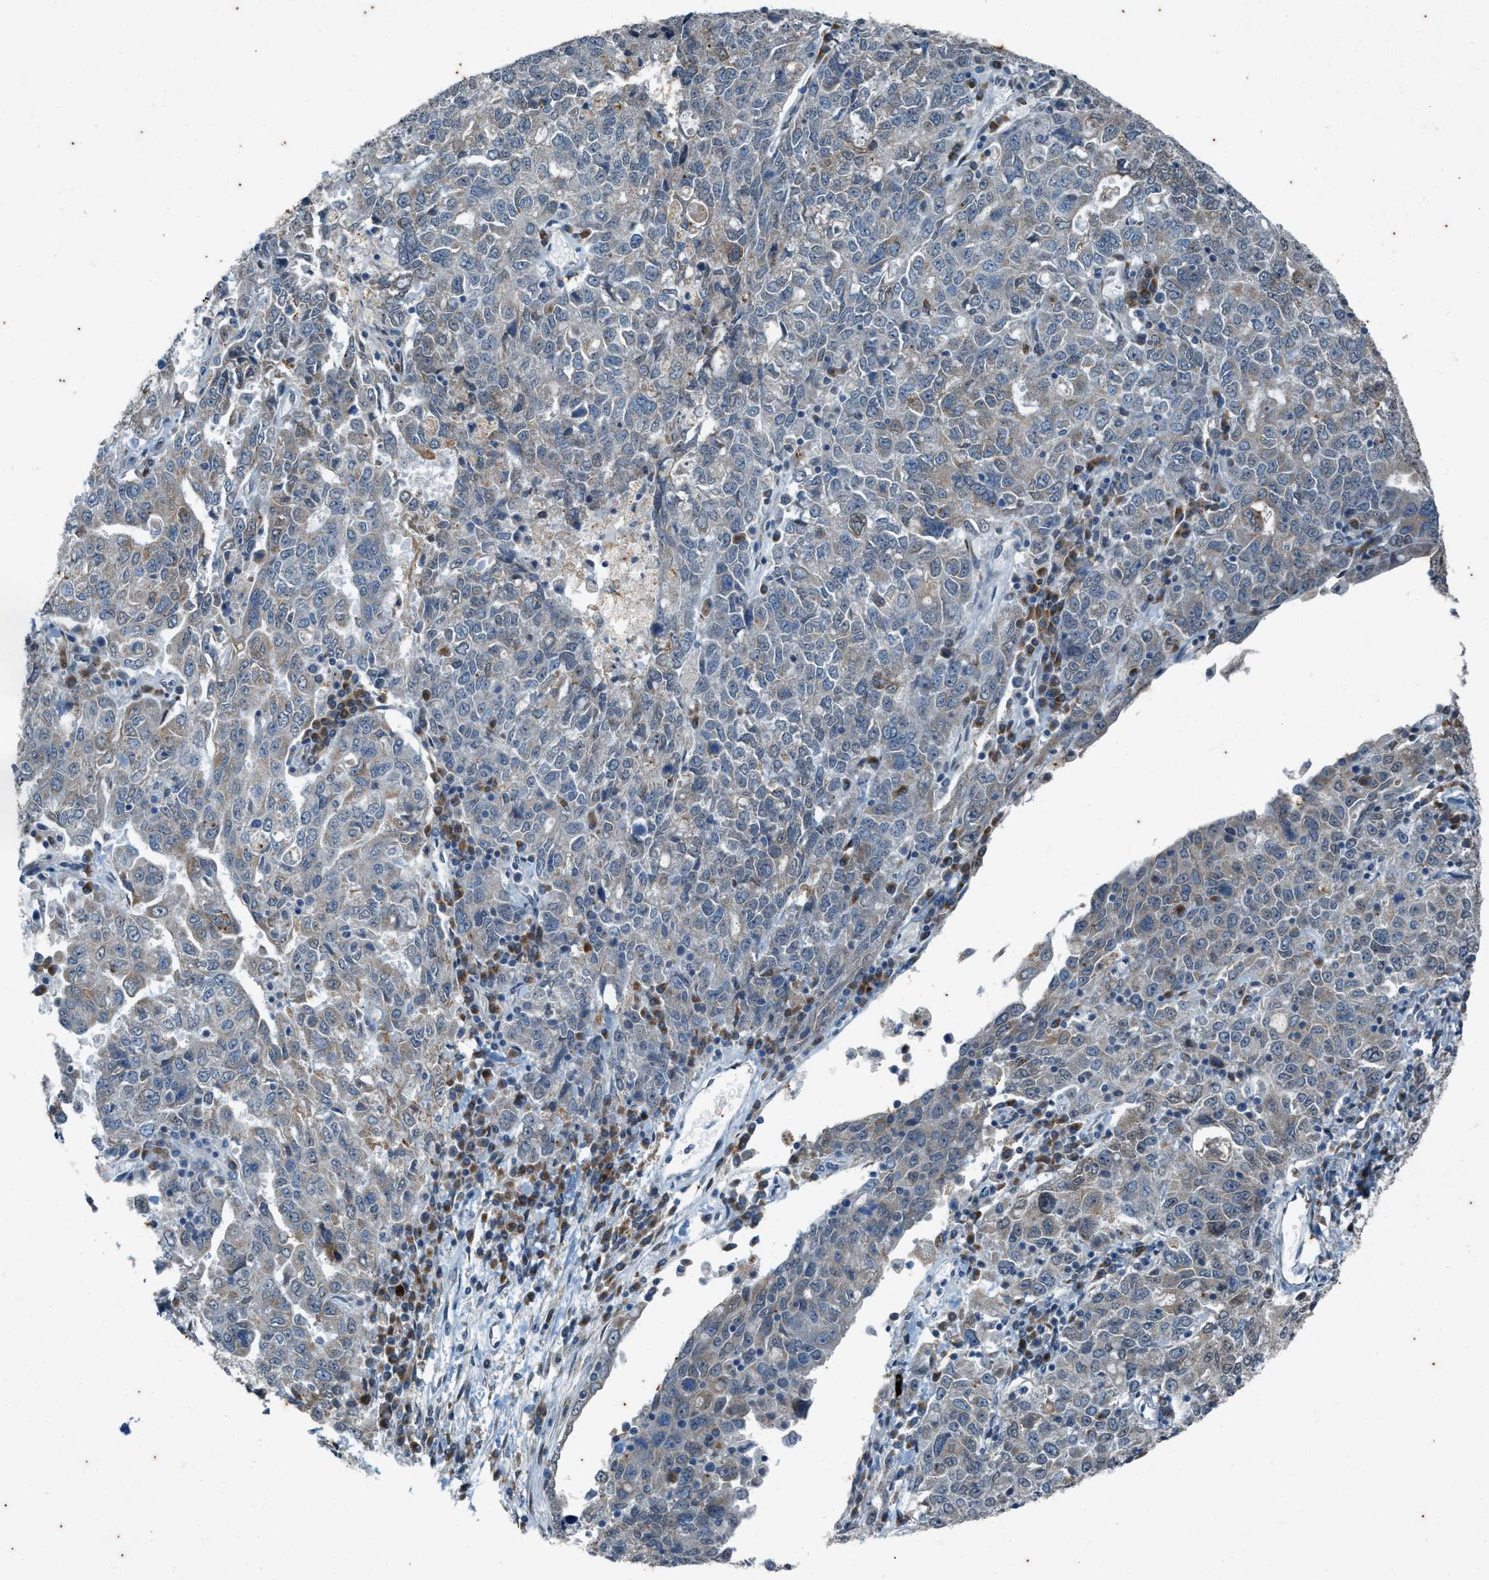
{"staining": {"intensity": "weak", "quantity": "<25%", "location": "cytoplasmic/membranous"}, "tissue": "ovarian cancer", "cell_type": "Tumor cells", "image_type": "cancer", "snomed": [{"axis": "morphology", "description": "Carcinoma, endometroid"}, {"axis": "topography", "description": "Ovary"}], "caption": "Micrograph shows no protein positivity in tumor cells of ovarian endometroid carcinoma tissue. Brightfield microscopy of IHC stained with DAB (brown) and hematoxylin (blue), captured at high magnification.", "gene": "CHPF2", "patient": {"sex": "female", "age": 62}}